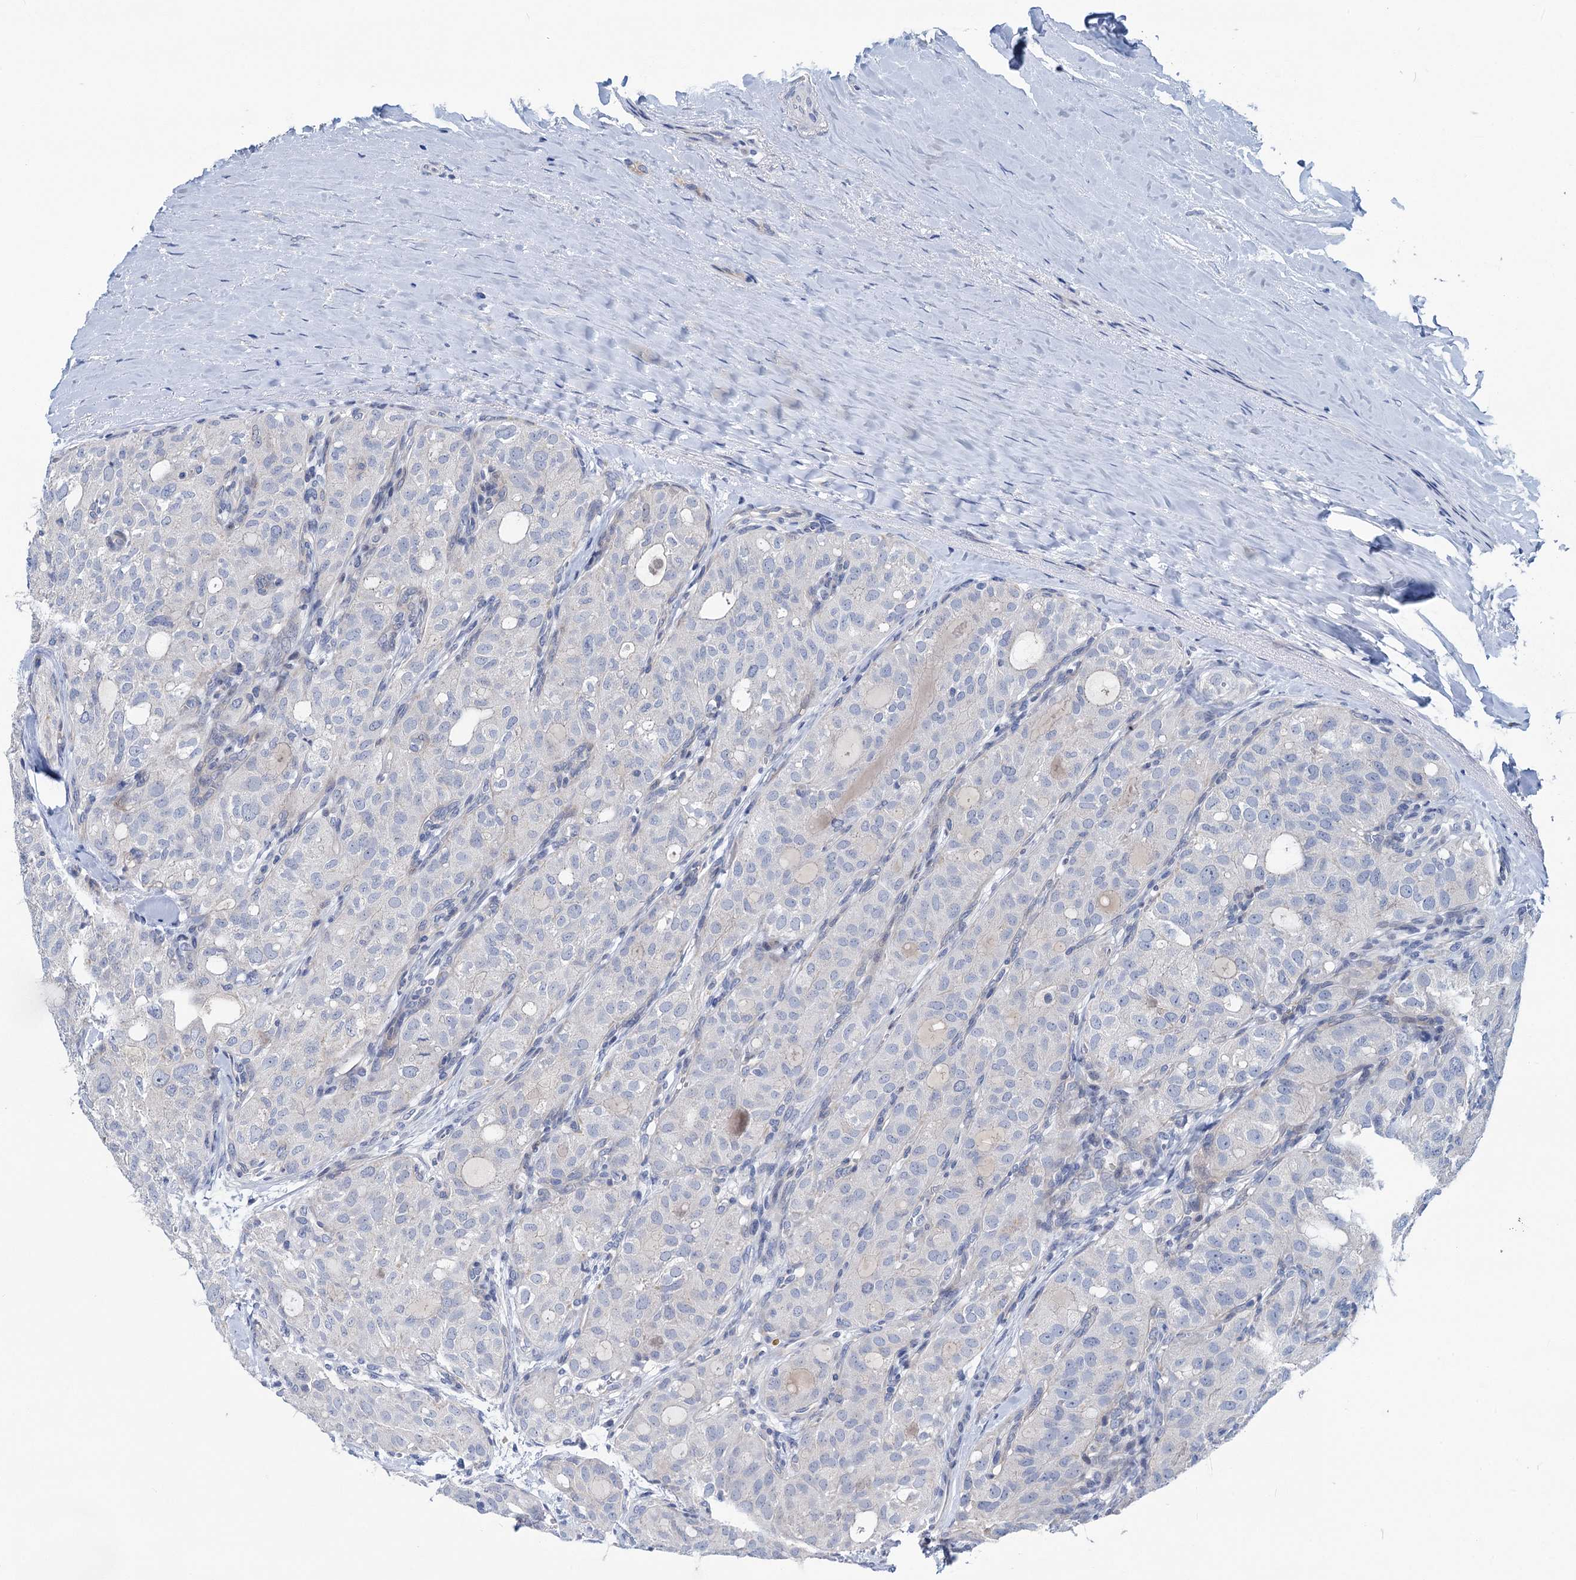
{"staining": {"intensity": "negative", "quantity": "none", "location": "none"}, "tissue": "thyroid cancer", "cell_type": "Tumor cells", "image_type": "cancer", "snomed": [{"axis": "morphology", "description": "Follicular adenoma carcinoma, NOS"}, {"axis": "topography", "description": "Thyroid gland"}], "caption": "Immunohistochemical staining of human thyroid follicular adenoma carcinoma reveals no significant positivity in tumor cells. The staining was performed using DAB to visualize the protein expression in brown, while the nuclei were stained in blue with hematoxylin (Magnification: 20x).", "gene": "CHDH", "patient": {"sex": "male", "age": 75}}